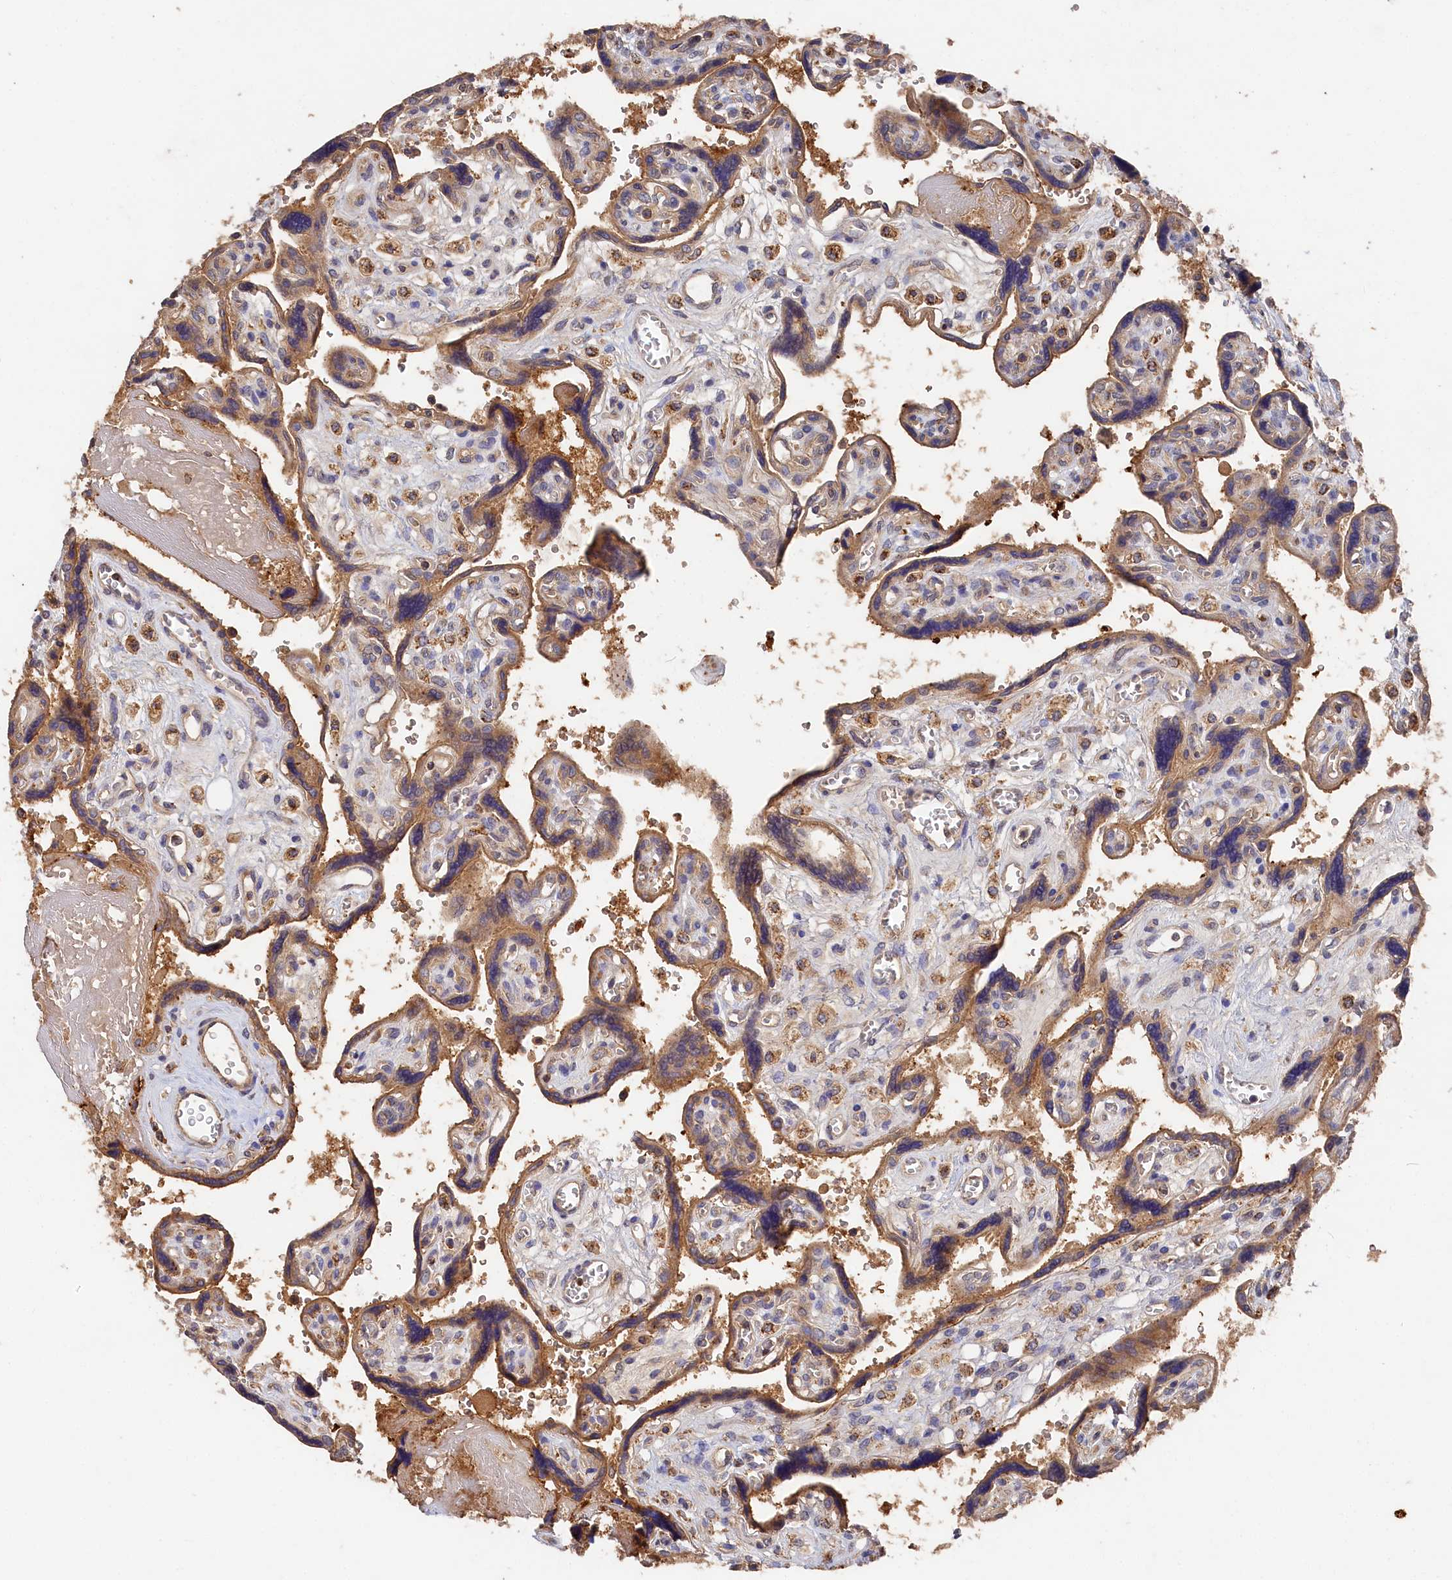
{"staining": {"intensity": "strong", "quantity": "25%-75%", "location": "cytoplasmic/membranous"}, "tissue": "placenta", "cell_type": "Trophoblastic cells", "image_type": "normal", "snomed": [{"axis": "morphology", "description": "Normal tissue, NOS"}, {"axis": "topography", "description": "Placenta"}], "caption": "A high amount of strong cytoplasmic/membranous staining is identified in about 25%-75% of trophoblastic cells in unremarkable placenta. (Stains: DAB (3,3'-diaminobenzidine) in brown, nuclei in blue, Microscopy: brightfield microscopy at high magnification).", "gene": "DHRS11", "patient": {"sex": "female", "age": 39}}